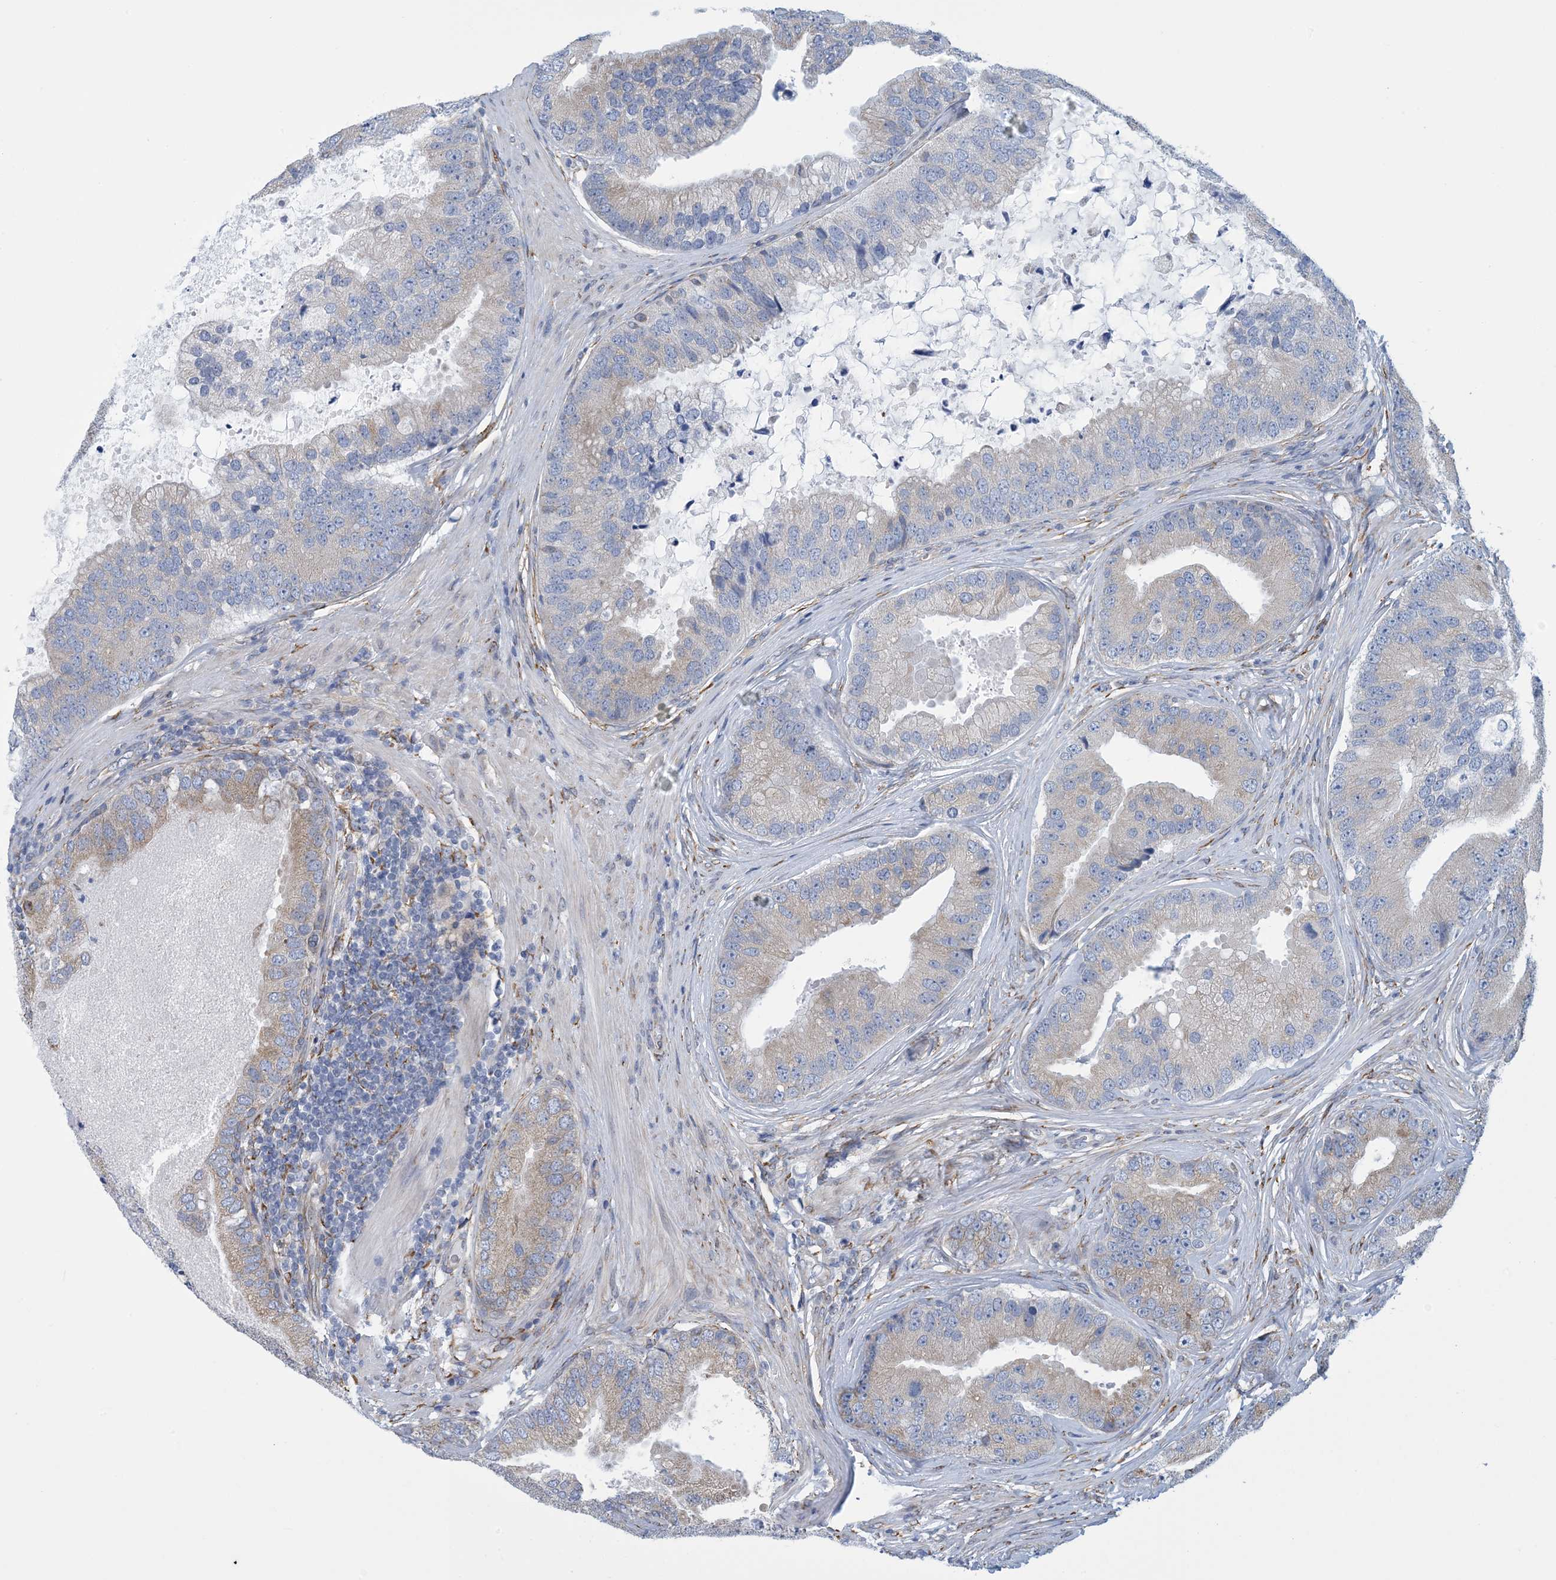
{"staining": {"intensity": "weak", "quantity": "<25%", "location": "cytoplasmic/membranous"}, "tissue": "prostate cancer", "cell_type": "Tumor cells", "image_type": "cancer", "snomed": [{"axis": "morphology", "description": "Adenocarcinoma, High grade"}, {"axis": "topography", "description": "Prostate"}], "caption": "Immunohistochemistry (IHC) histopathology image of neoplastic tissue: prostate cancer (adenocarcinoma (high-grade)) stained with DAB reveals no significant protein positivity in tumor cells.", "gene": "CCDC14", "patient": {"sex": "male", "age": 70}}